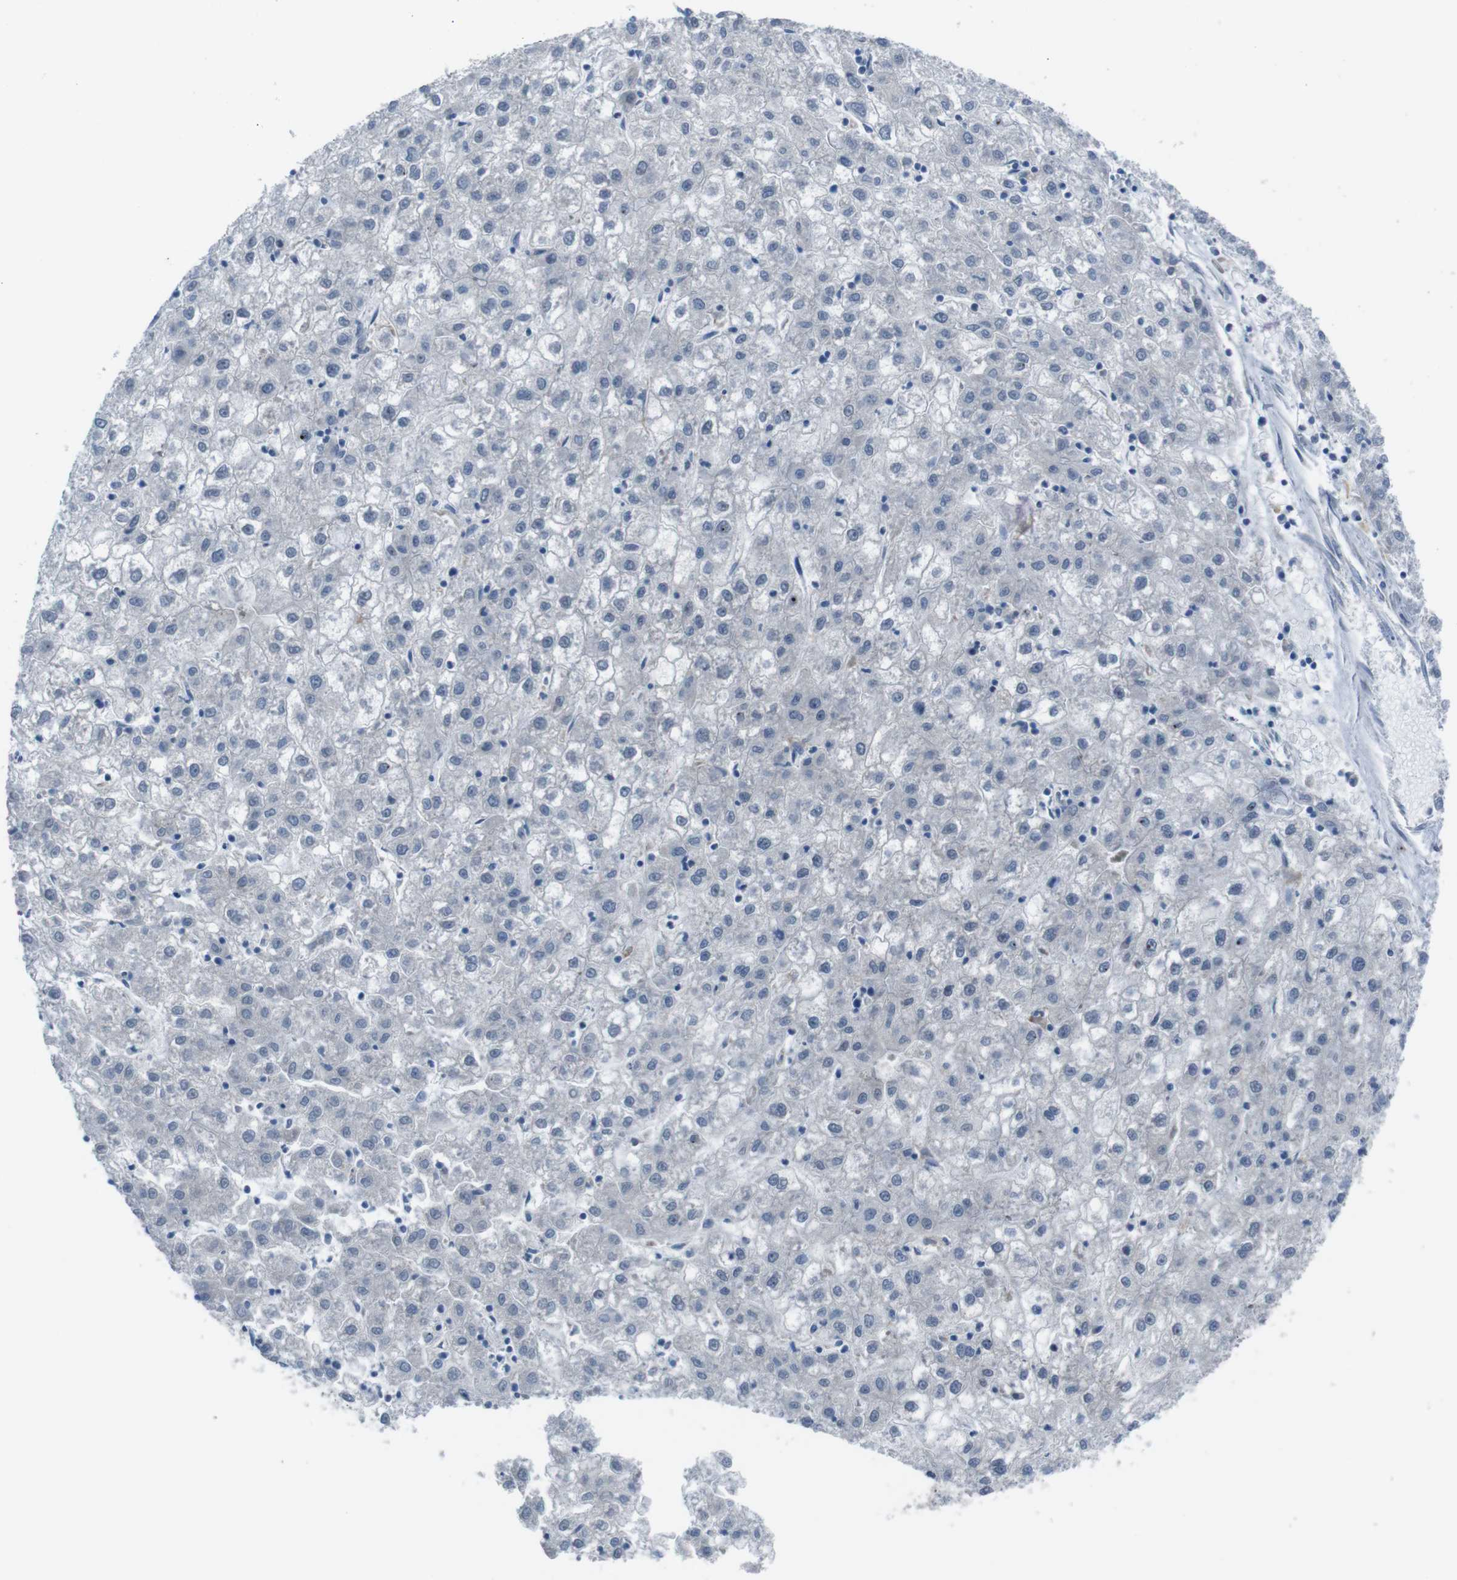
{"staining": {"intensity": "negative", "quantity": "none", "location": "none"}, "tissue": "liver cancer", "cell_type": "Tumor cells", "image_type": "cancer", "snomed": [{"axis": "morphology", "description": "Carcinoma, Hepatocellular, NOS"}, {"axis": "topography", "description": "Liver"}], "caption": "An image of human liver cancer (hepatocellular carcinoma) is negative for staining in tumor cells.", "gene": "CDH22", "patient": {"sex": "male", "age": 72}}